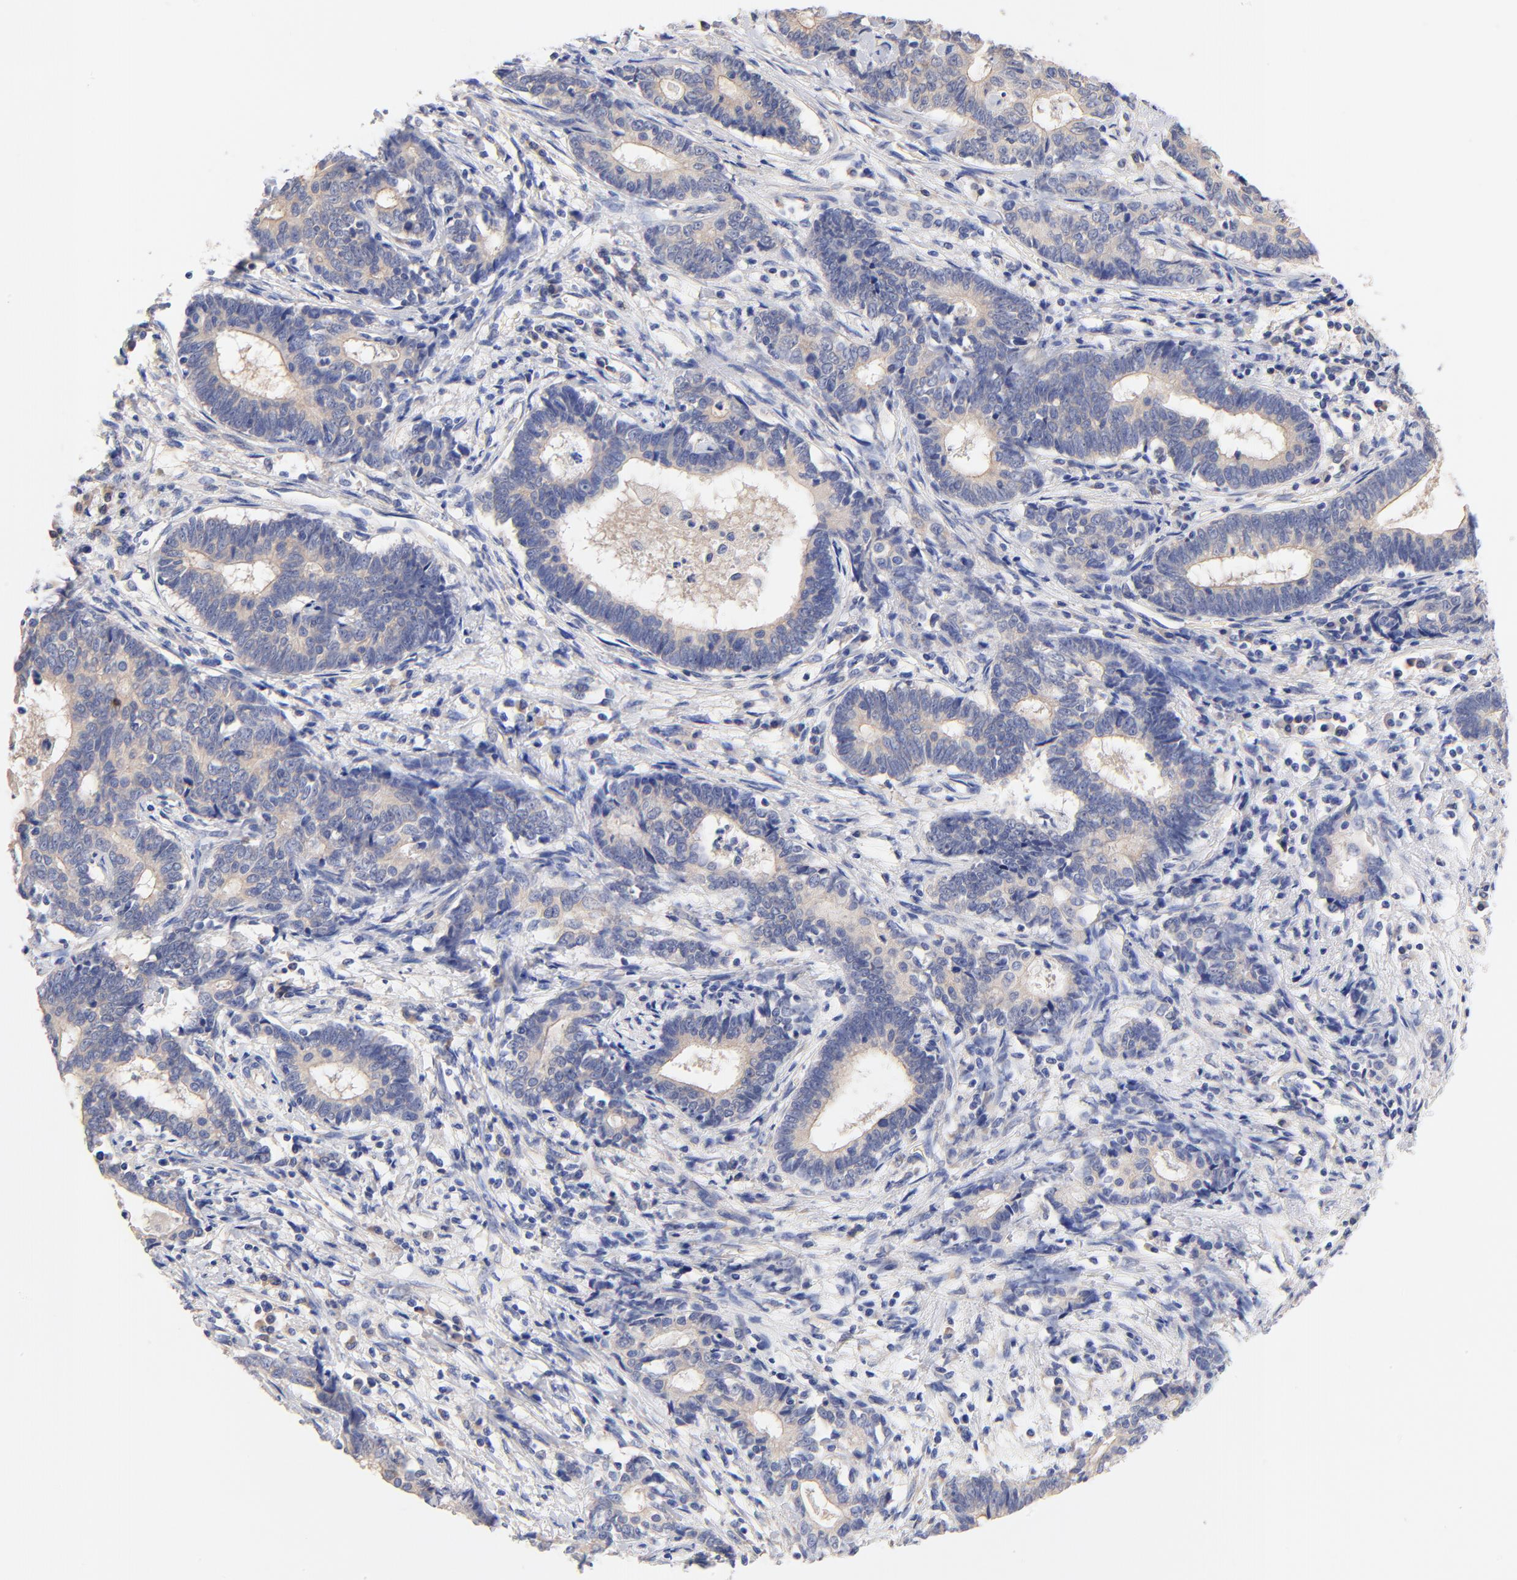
{"staining": {"intensity": "weak", "quantity": ">75%", "location": "cytoplasmic/membranous"}, "tissue": "liver cancer", "cell_type": "Tumor cells", "image_type": "cancer", "snomed": [{"axis": "morphology", "description": "Cholangiocarcinoma"}, {"axis": "topography", "description": "Liver"}], "caption": "Immunohistochemistry (IHC) staining of cholangiocarcinoma (liver), which shows low levels of weak cytoplasmic/membranous positivity in approximately >75% of tumor cells indicating weak cytoplasmic/membranous protein expression. The staining was performed using DAB (brown) for protein detection and nuclei were counterstained in hematoxylin (blue).", "gene": "TNFRSF13C", "patient": {"sex": "male", "age": 57}}